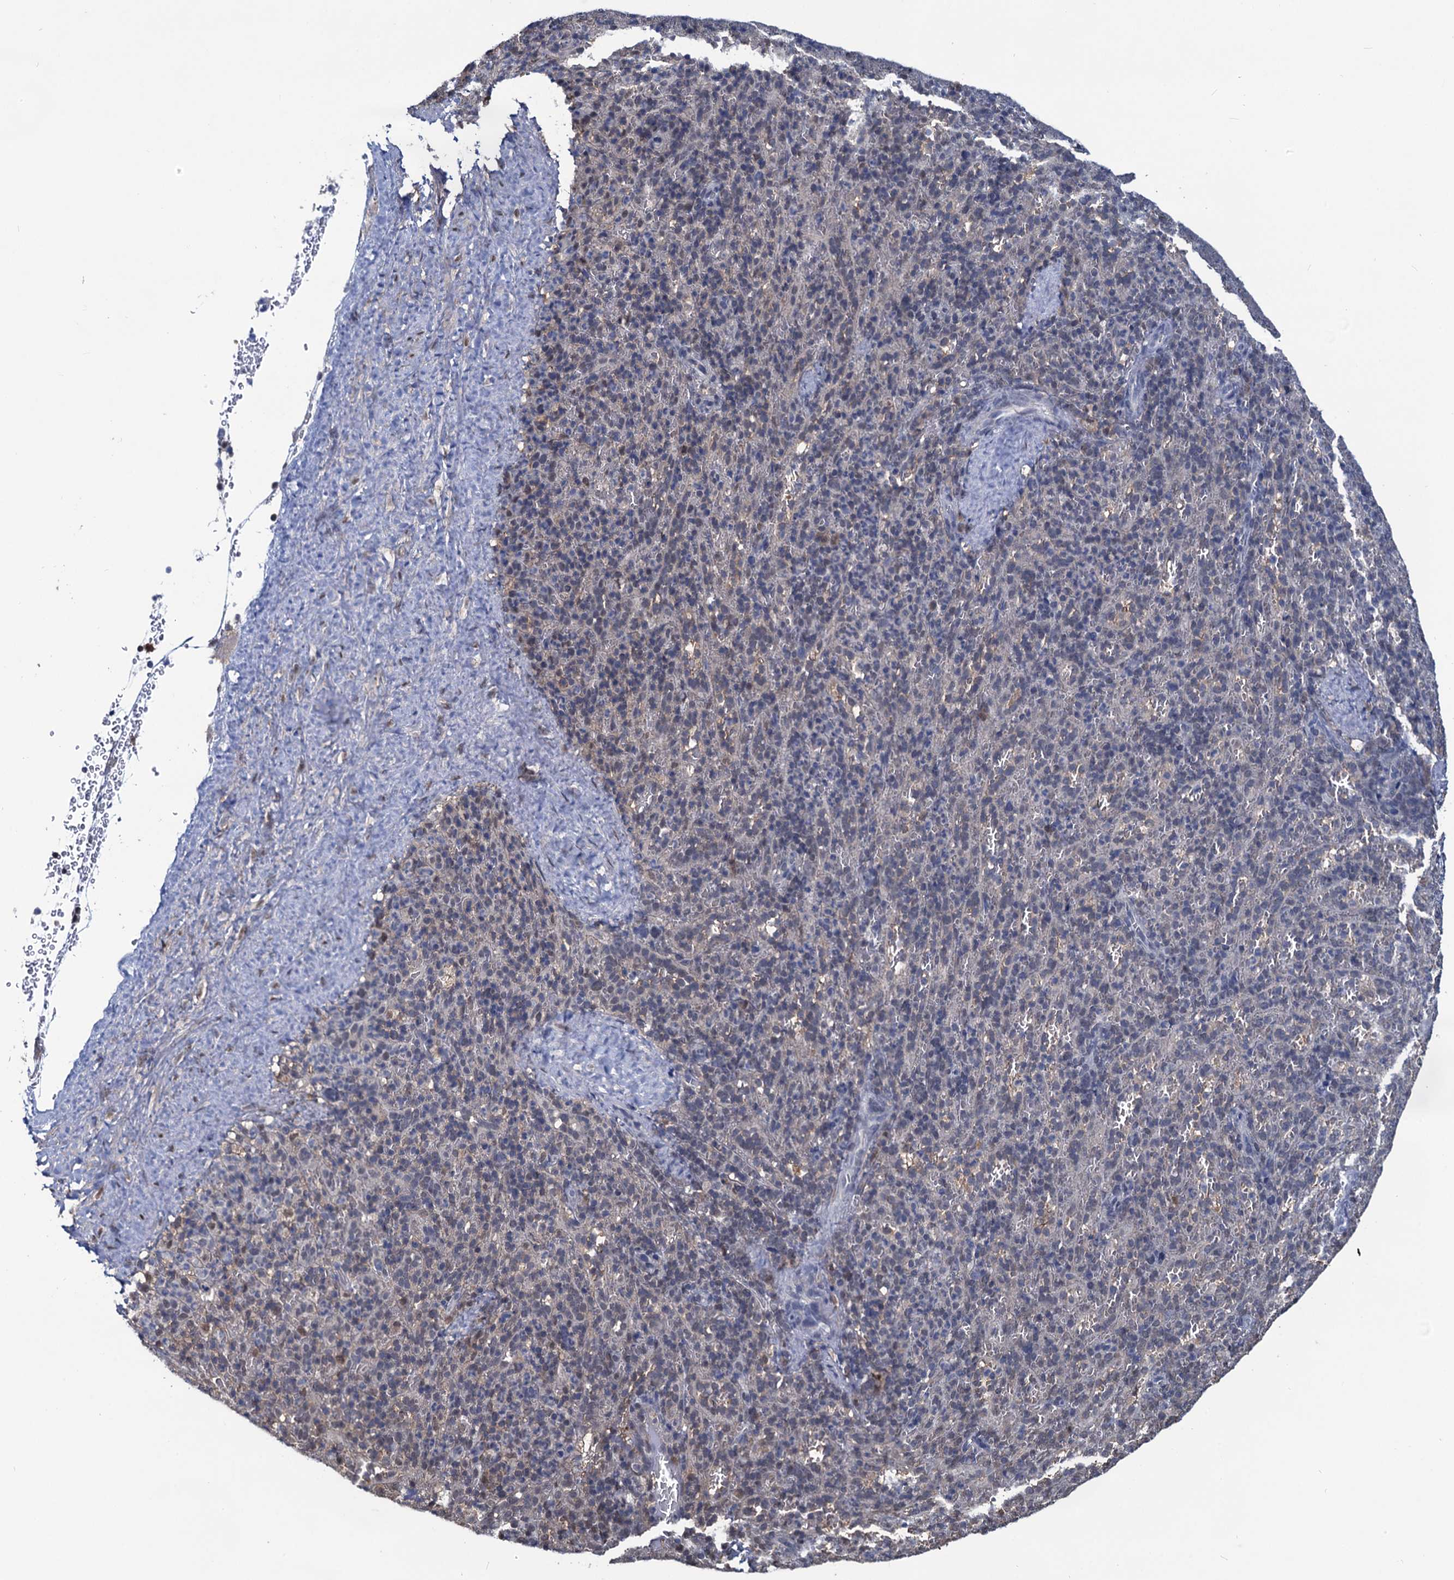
{"staining": {"intensity": "negative", "quantity": "none", "location": "none"}, "tissue": "spleen", "cell_type": "Cells in red pulp", "image_type": "normal", "snomed": [{"axis": "morphology", "description": "Normal tissue, NOS"}, {"axis": "topography", "description": "Spleen"}], "caption": "An immunohistochemistry histopathology image of unremarkable spleen is shown. There is no staining in cells in red pulp of spleen. Nuclei are stained in blue.", "gene": "RTKN2", "patient": {"sex": "female", "age": 21}}